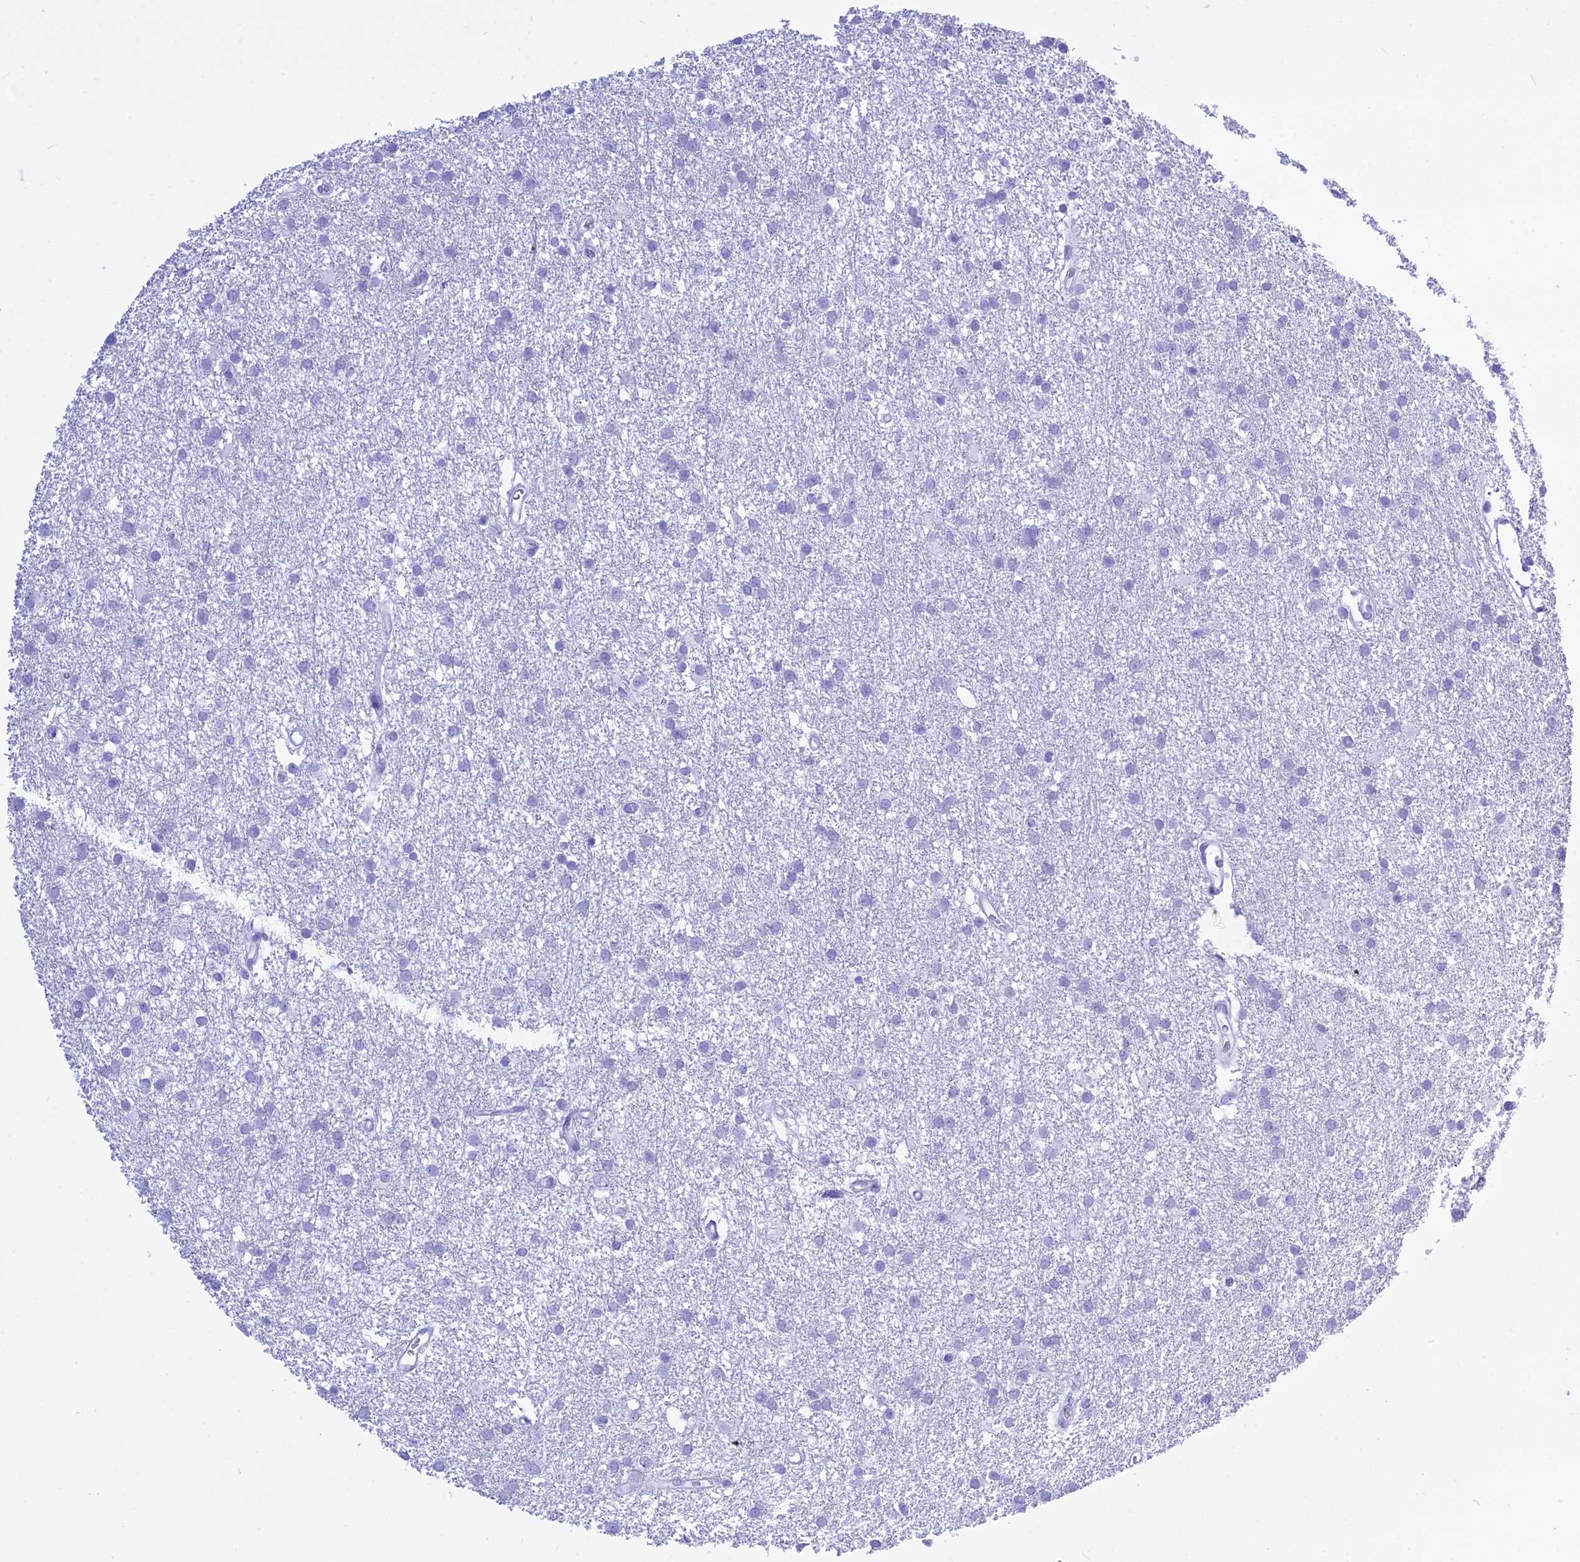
{"staining": {"intensity": "negative", "quantity": "none", "location": "none"}, "tissue": "glioma", "cell_type": "Tumor cells", "image_type": "cancer", "snomed": [{"axis": "morphology", "description": "Glioma, malignant, High grade"}, {"axis": "topography", "description": "Brain"}], "caption": "This is a micrograph of IHC staining of high-grade glioma (malignant), which shows no positivity in tumor cells.", "gene": "KCTD21", "patient": {"sex": "male", "age": 77}}